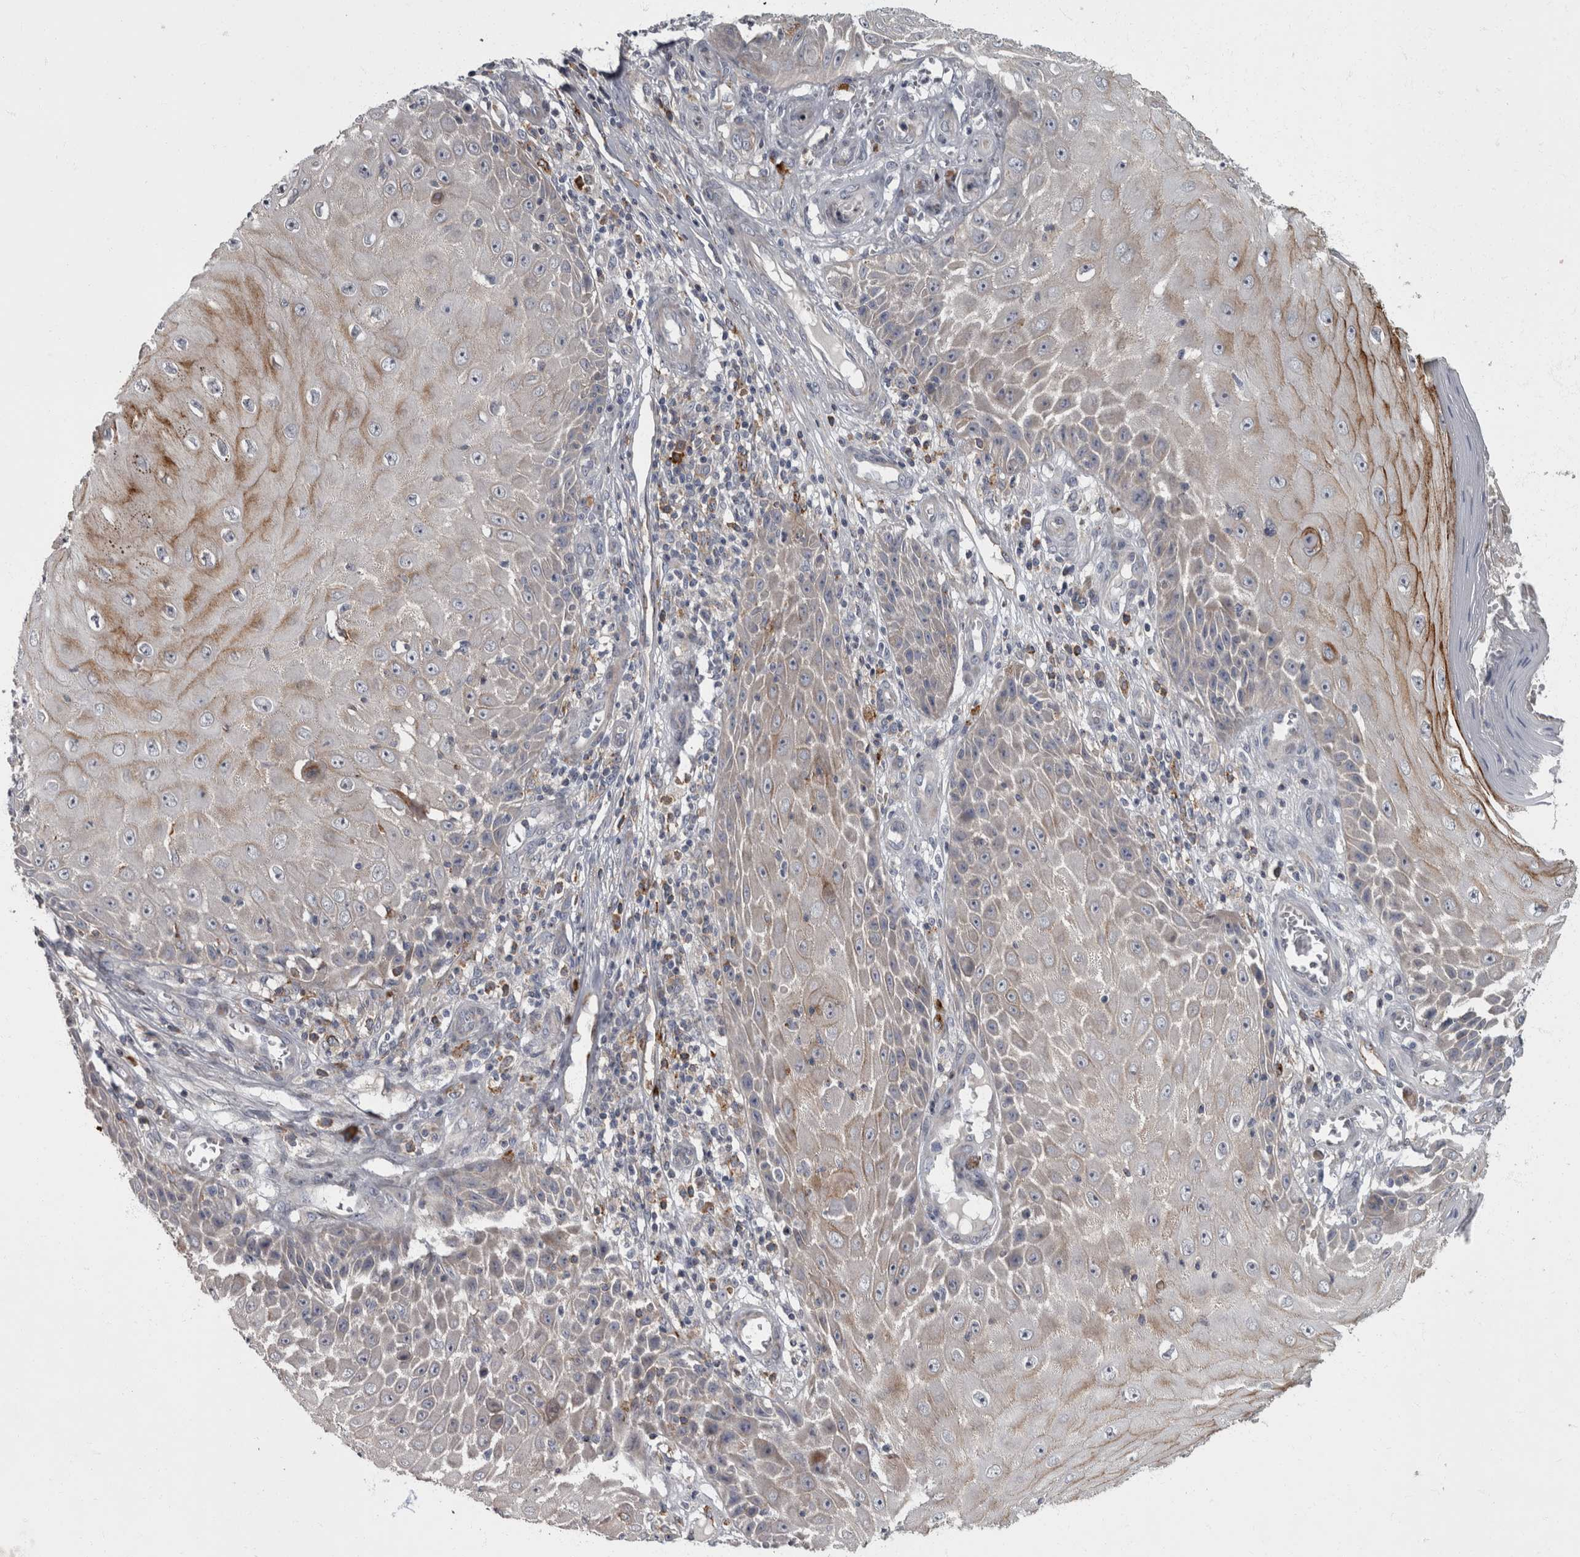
{"staining": {"intensity": "moderate", "quantity": "25%-75%", "location": "cytoplasmic/membranous"}, "tissue": "skin cancer", "cell_type": "Tumor cells", "image_type": "cancer", "snomed": [{"axis": "morphology", "description": "Squamous cell carcinoma, NOS"}, {"axis": "topography", "description": "Skin"}], "caption": "A photomicrograph showing moderate cytoplasmic/membranous positivity in approximately 25%-75% of tumor cells in squamous cell carcinoma (skin), as visualized by brown immunohistochemical staining.", "gene": "CDC42BPG", "patient": {"sex": "female", "age": 73}}